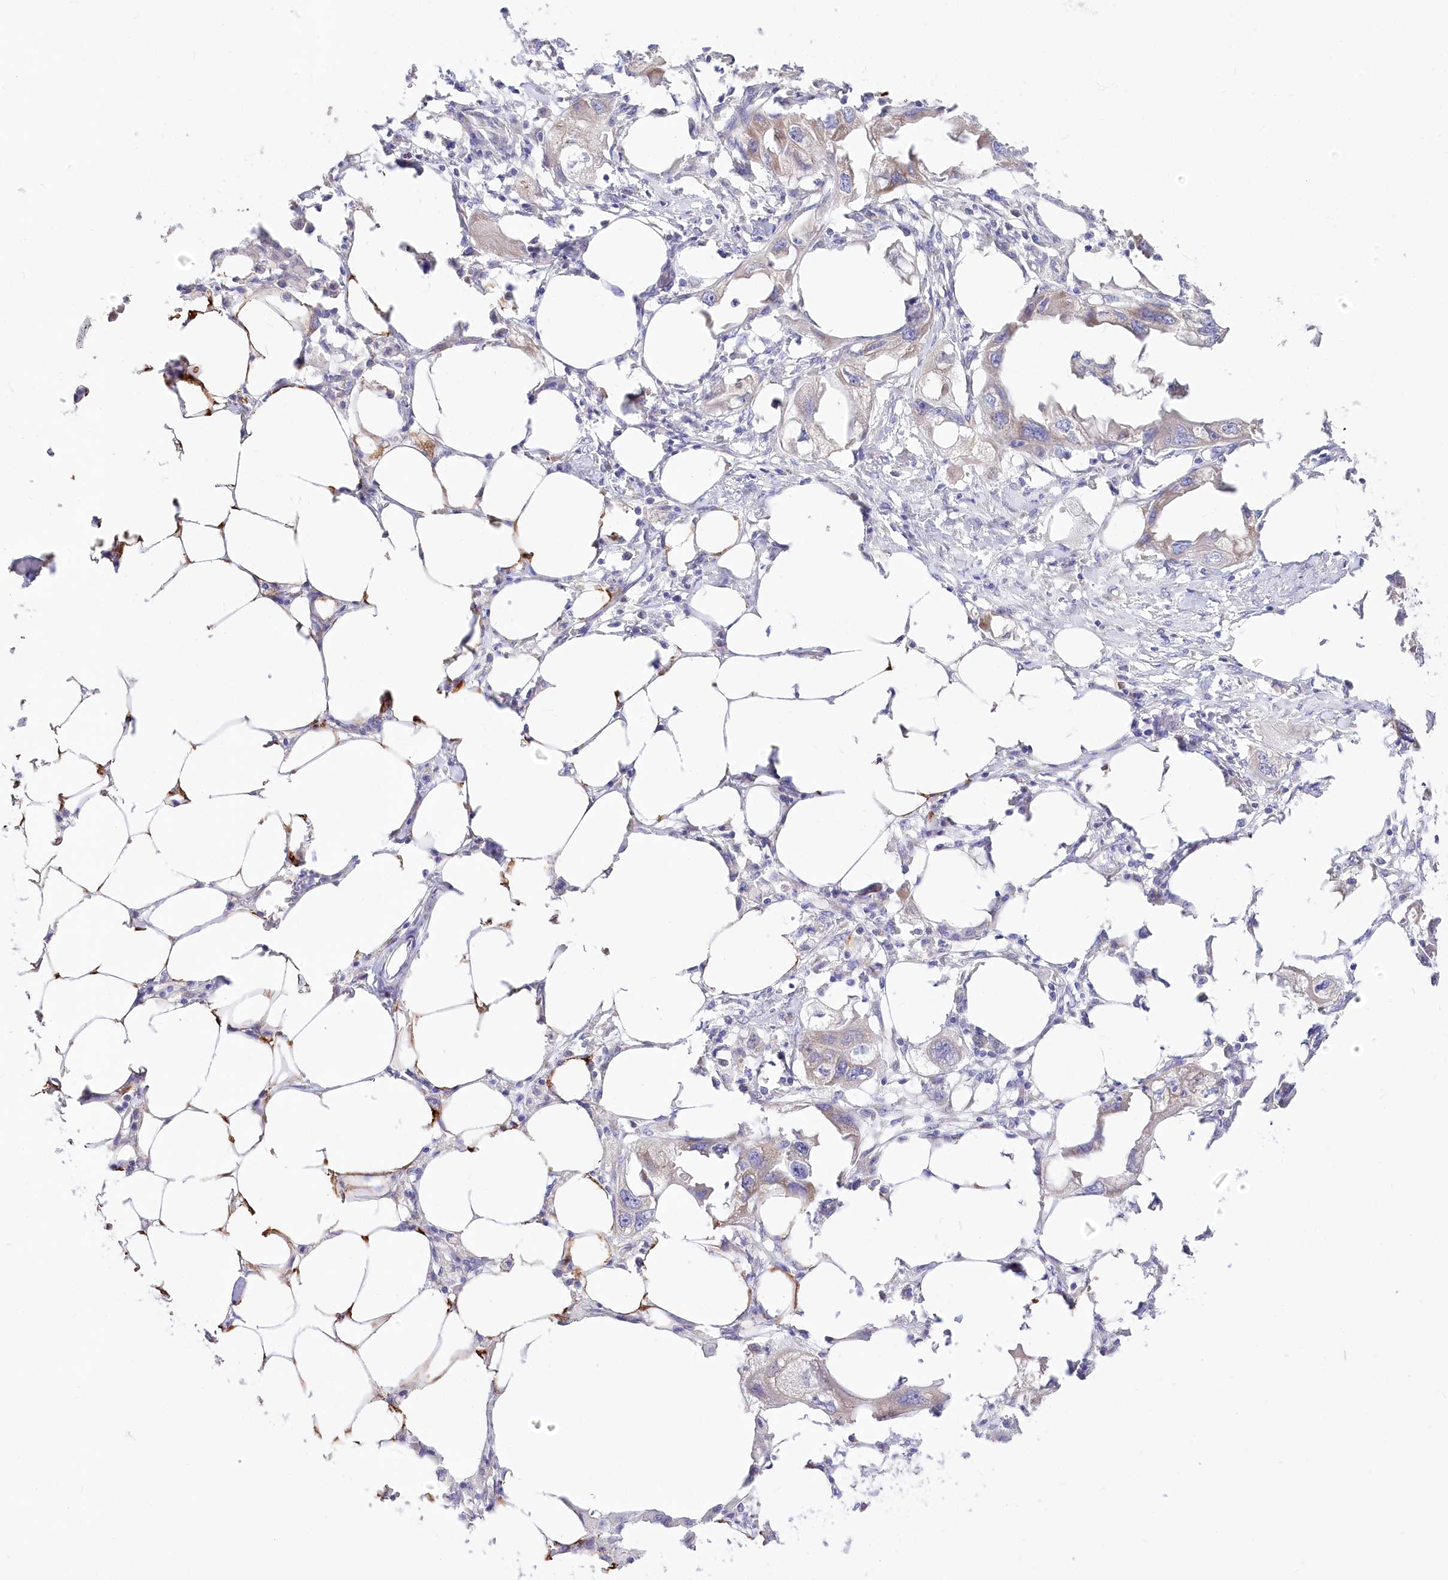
{"staining": {"intensity": "negative", "quantity": "none", "location": "none"}, "tissue": "endometrial cancer", "cell_type": "Tumor cells", "image_type": "cancer", "snomed": [{"axis": "morphology", "description": "Adenocarcinoma, NOS"}, {"axis": "morphology", "description": "Adenocarcinoma, metastatic, NOS"}, {"axis": "topography", "description": "Adipose tissue"}, {"axis": "topography", "description": "Endometrium"}], "caption": "Immunohistochemical staining of endometrial cancer (adenocarcinoma) displays no significant staining in tumor cells. (DAB IHC, high magnification).", "gene": "STT3B", "patient": {"sex": "female", "age": 67}}